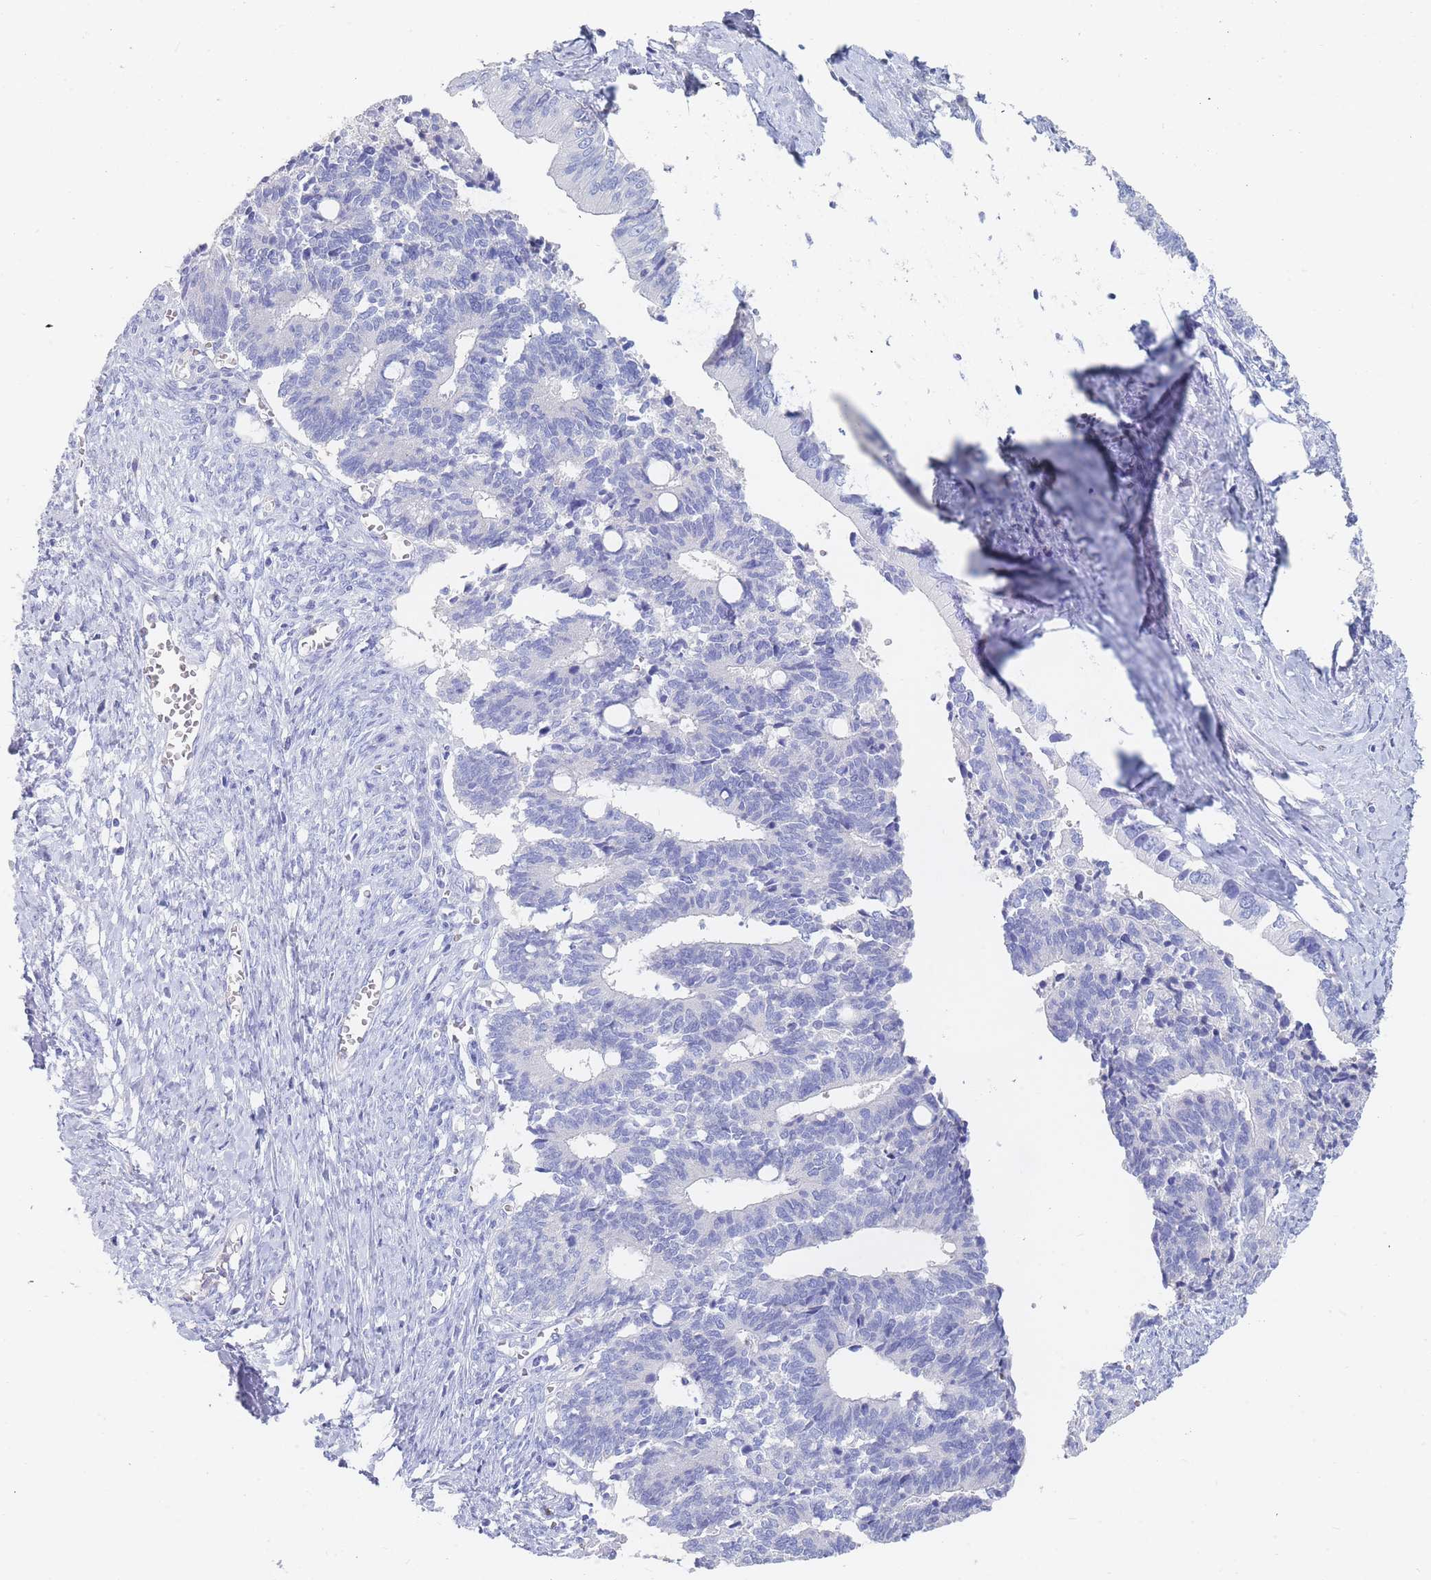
{"staining": {"intensity": "negative", "quantity": "none", "location": "none"}, "tissue": "cervical cancer", "cell_type": "Tumor cells", "image_type": "cancer", "snomed": [{"axis": "morphology", "description": "Adenocarcinoma, NOS"}, {"axis": "topography", "description": "Cervix"}], "caption": "Immunohistochemistry histopathology image of neoplastic tissue: cervical adenocarcinoma stained with DAB exhibits no significant protein expression in tumor cells.", "gene": "SLC25A35", "patient": {"sex": "female", "age": 44}}